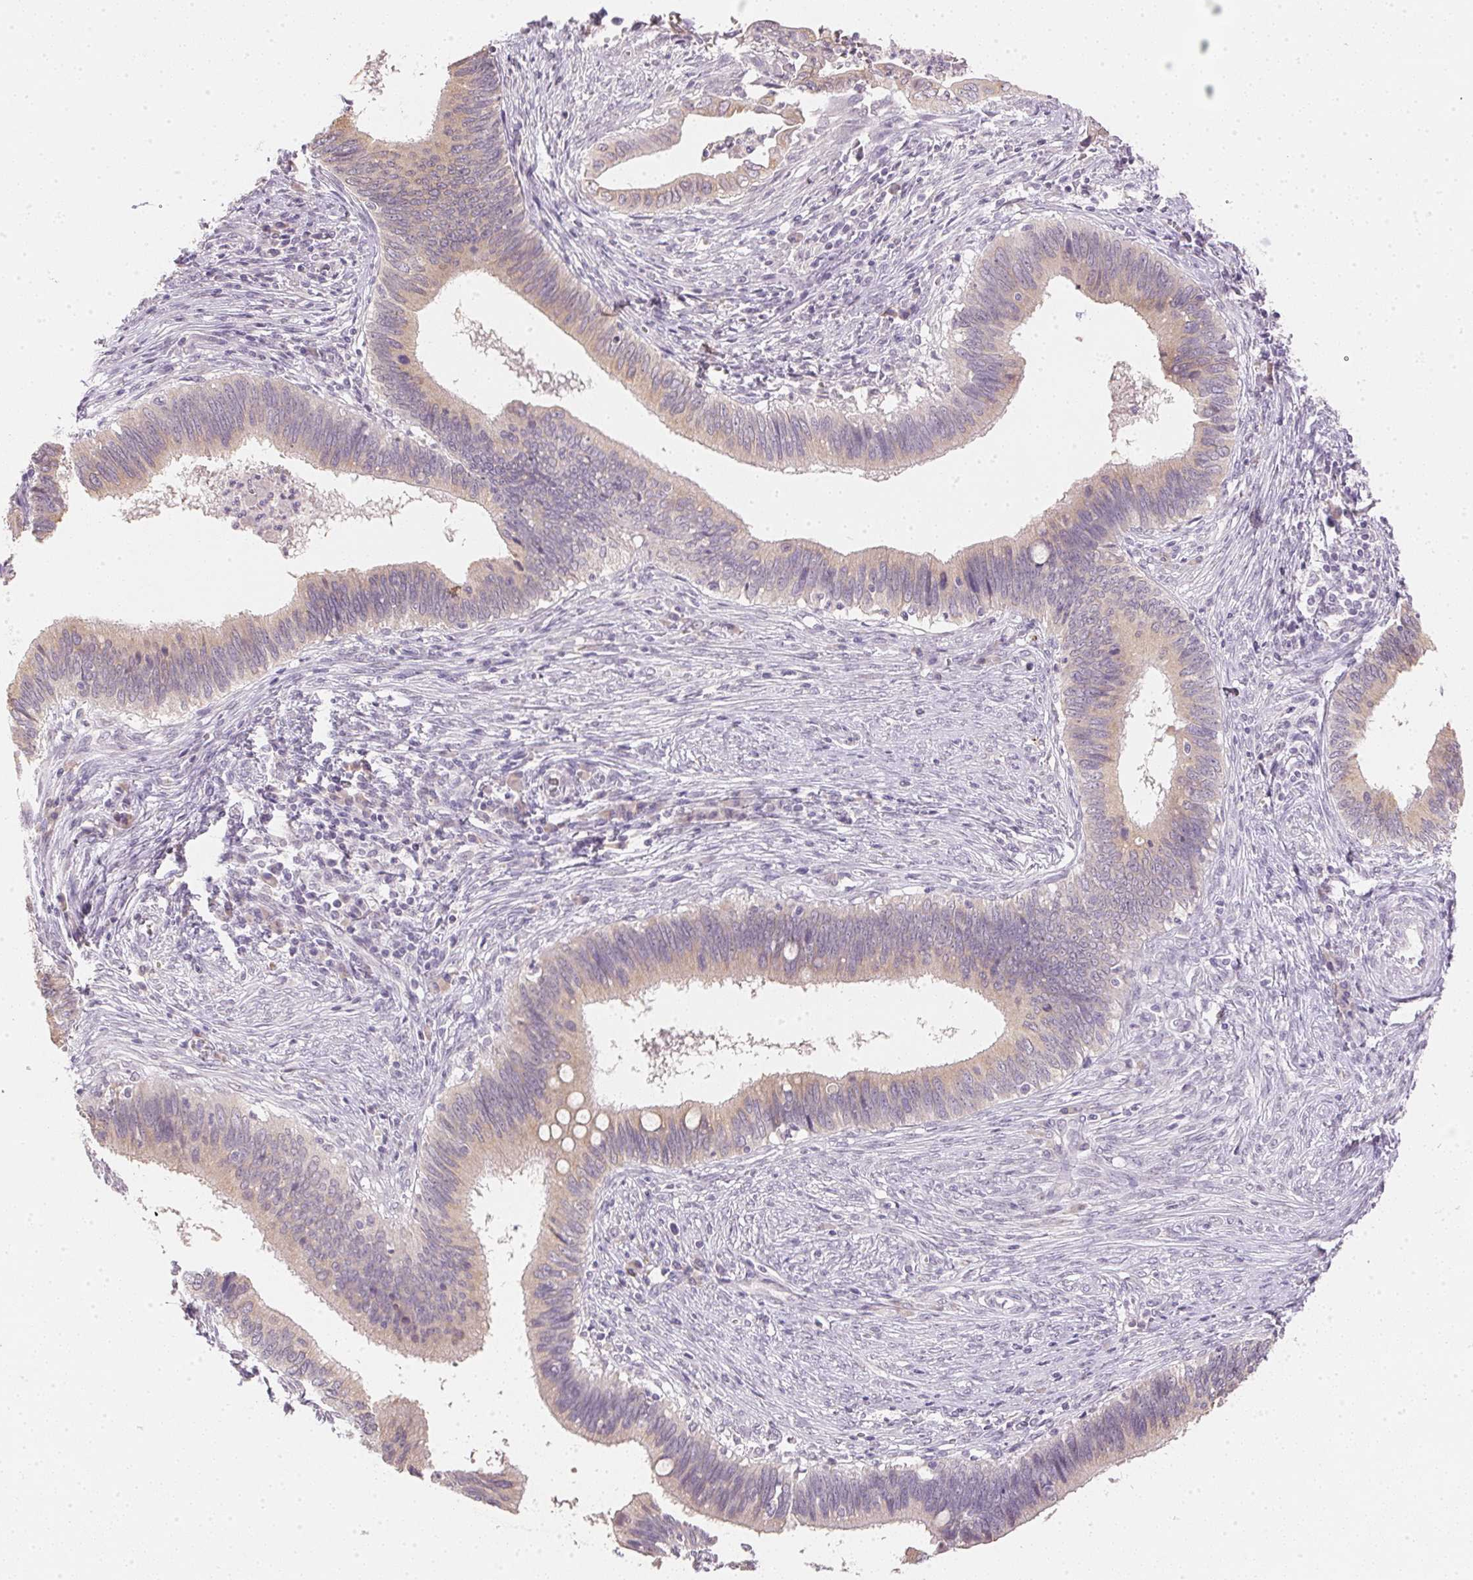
{"staining": {"intensity": "weak", "quantity": "25%-75%", "location": "cytoplasmic/membranous"}, "tissue": "cervical cancer", "cell_type": "Tumor cells", "image_type": "cancer", "snomed": [{"axis": "morphology", "description": "Adenocarcinoma, NOS"}, {"axis": "topography", "description": "Cervix"}], "caption": "A brown stain labels weak cytoplasmic/membranous positivity of a protein in cervical cancer (adenocarcinoma) tumor cells.", "gene": "DHCR24", "patient": {"sex": "female", "age": 42}}